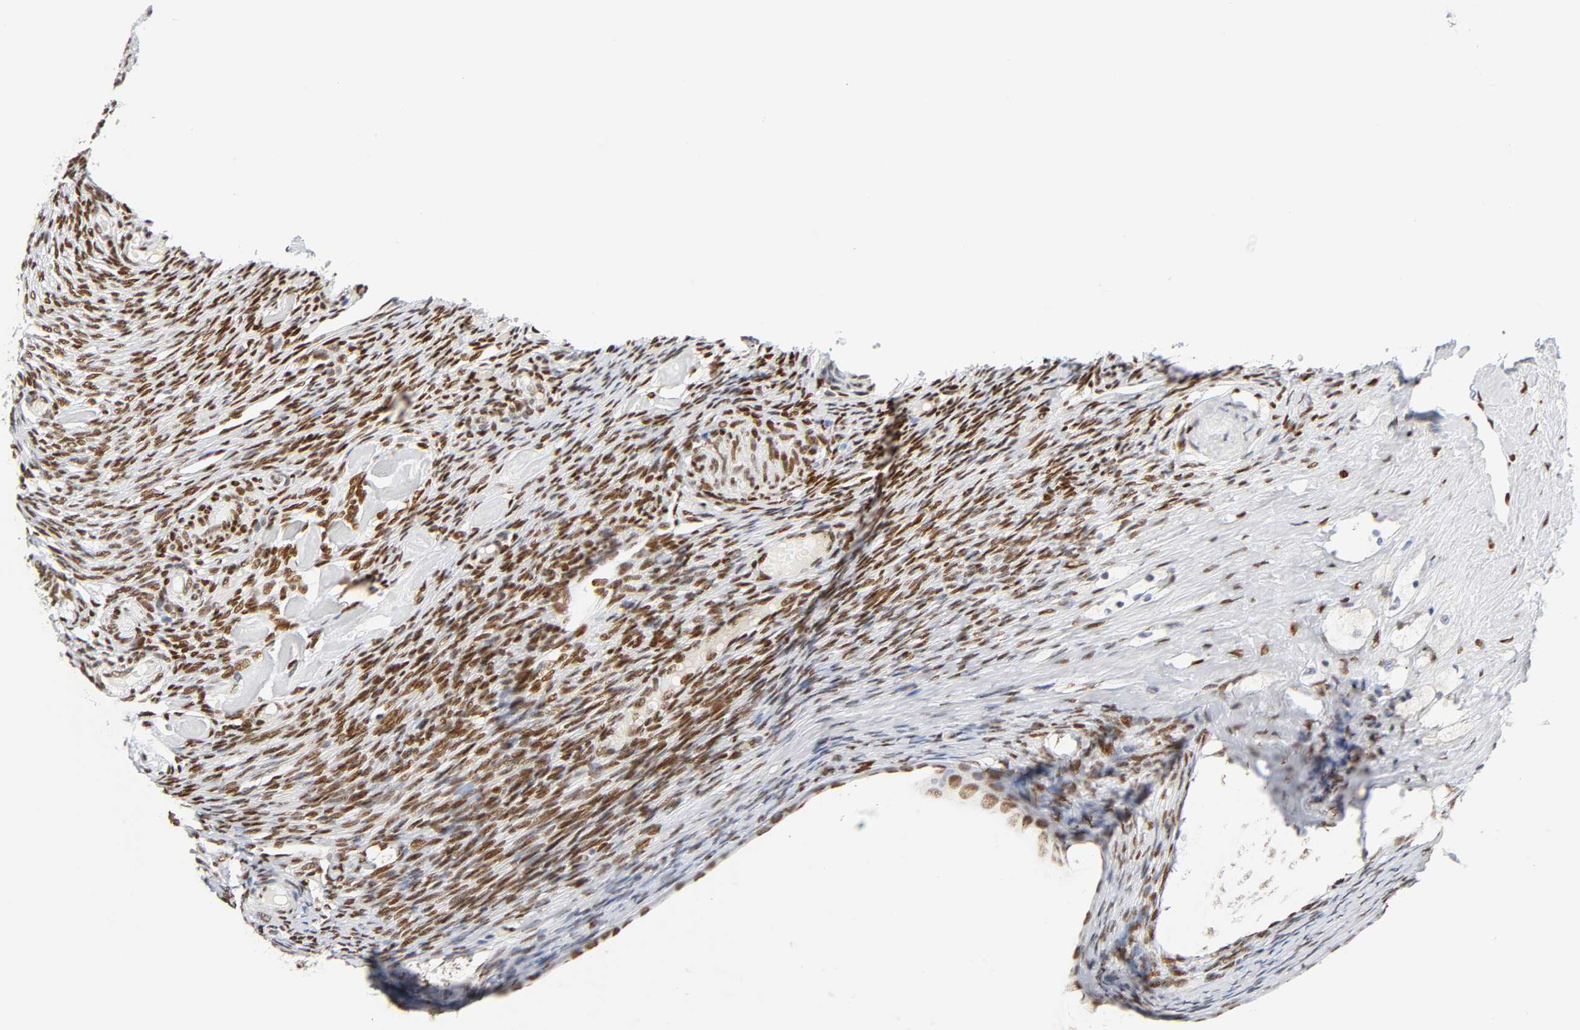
{"staining": {"intensity": "strong", "quantity": ">75%", "location": "nuclear"}, "tissue": "ovary", "cell_type": "Ovarian stroma cells", "image_type": "normal", "snomed": [{"axis": "morphology", "description": "Normal tissue, NOS"}, {"axis": "topography", "description": "Ovary"}], "caption": "Ovarian stroma cells reveal strong nuclear staining in about >75% of cells in benign ovary.", "gene": "NFIC", "patient": {"sex": "female", "age": 60}}